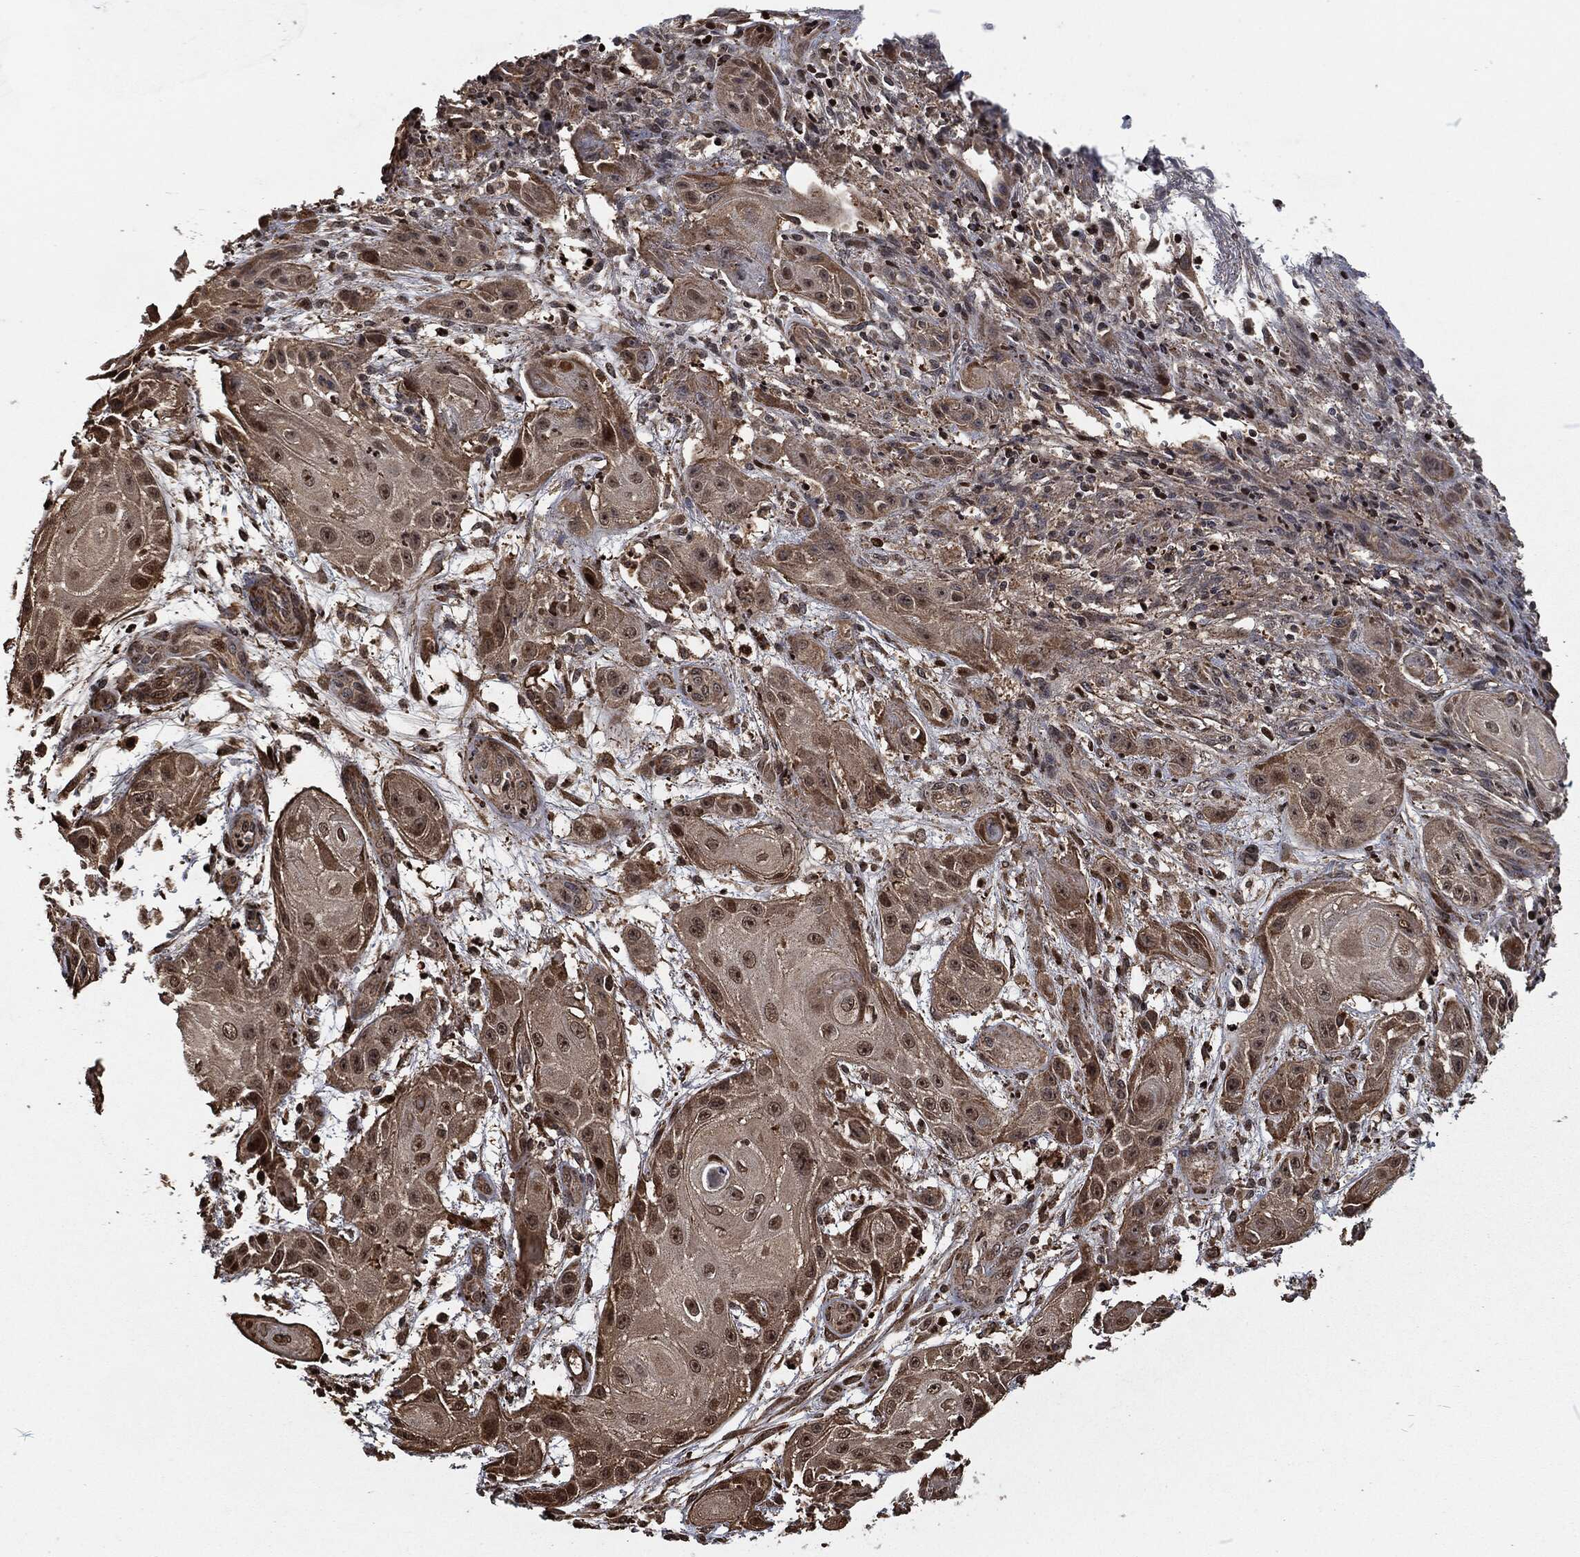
{"staining": {"intensity": "moderate", "quantity": "25%-75%", "location": "cytoplasmic/membranous,nuclear"}, "tissue": "skin cancer", "cell_type": "Tumor cells", "image_type": "cancer", "snomed": [{"axis": "morphology", "description": "Squamous cell carcinoma, NOS"}, {"axis": "topography", "description": "Skin"}], "caption": "Moderate cytoplasmic/membranous and nuclear protein positivity is seen in approximately 25%-75% of tumor cells in skin squamous cell carcinoma.", "gene": "SNAI1", "patient": {"sex": "male", "age": 62}}